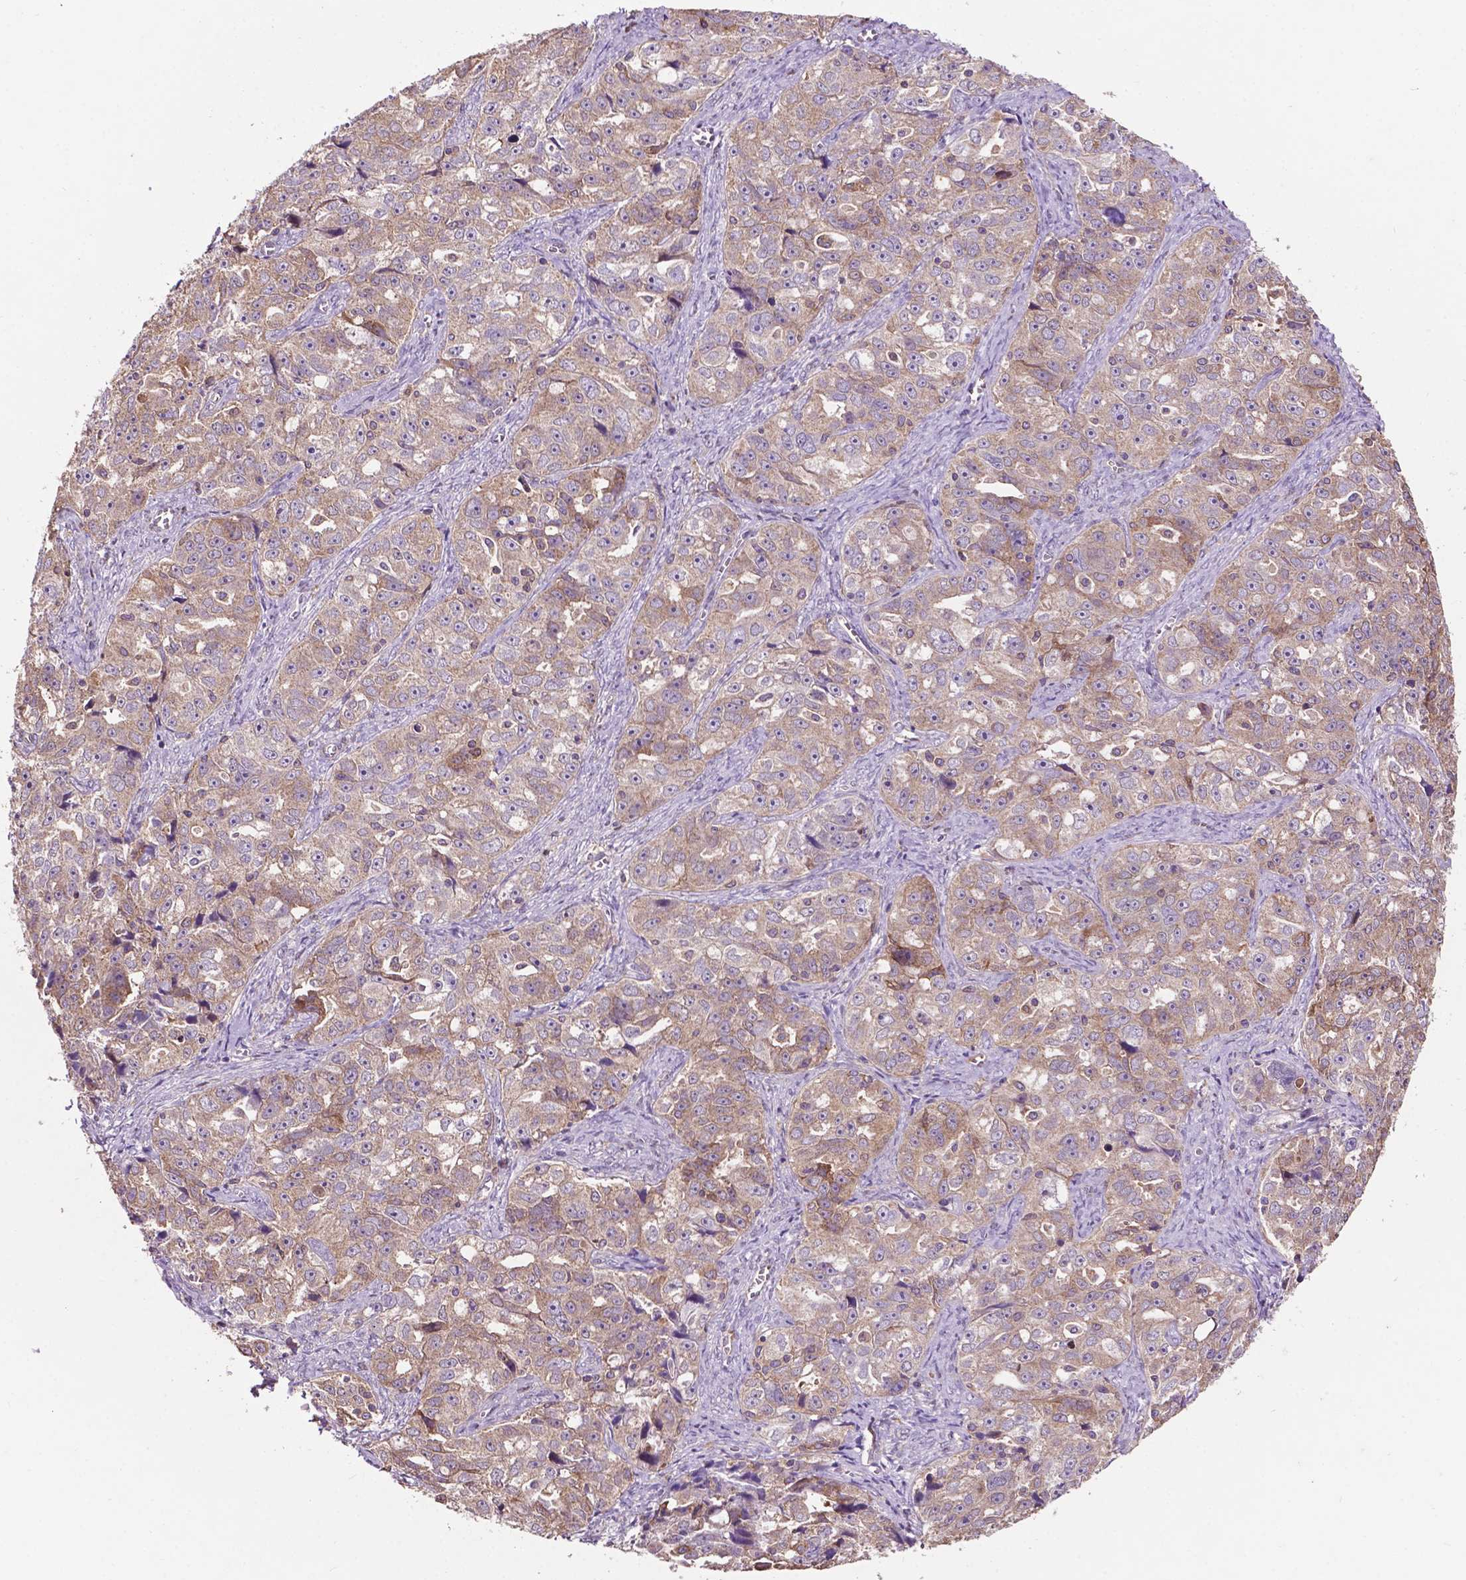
{"staining": {"intensity": "weak", "quantity": "25%-75%", "location": "cytoplasmic/membranous"}, "tissue": "ovarian cancer", "cell_type": "Tumor cells", "image_type": "cancer", "snomed": [{"axis": "morphology", "description": "Cystadenocarcinoma, serous, NOS"}, {"axis": "topography", "description": "Ovary"}], "caption": "Immunohistochemical staining of human ovarian cancer (serous cystadenocarcinoma) displays low levels of weak cytoplasmic/membranous protein positivity in approximately 25%-75% of tumor cells.", "gene": "SMAD3", "patient": {"sex": "female", "age": 51}}